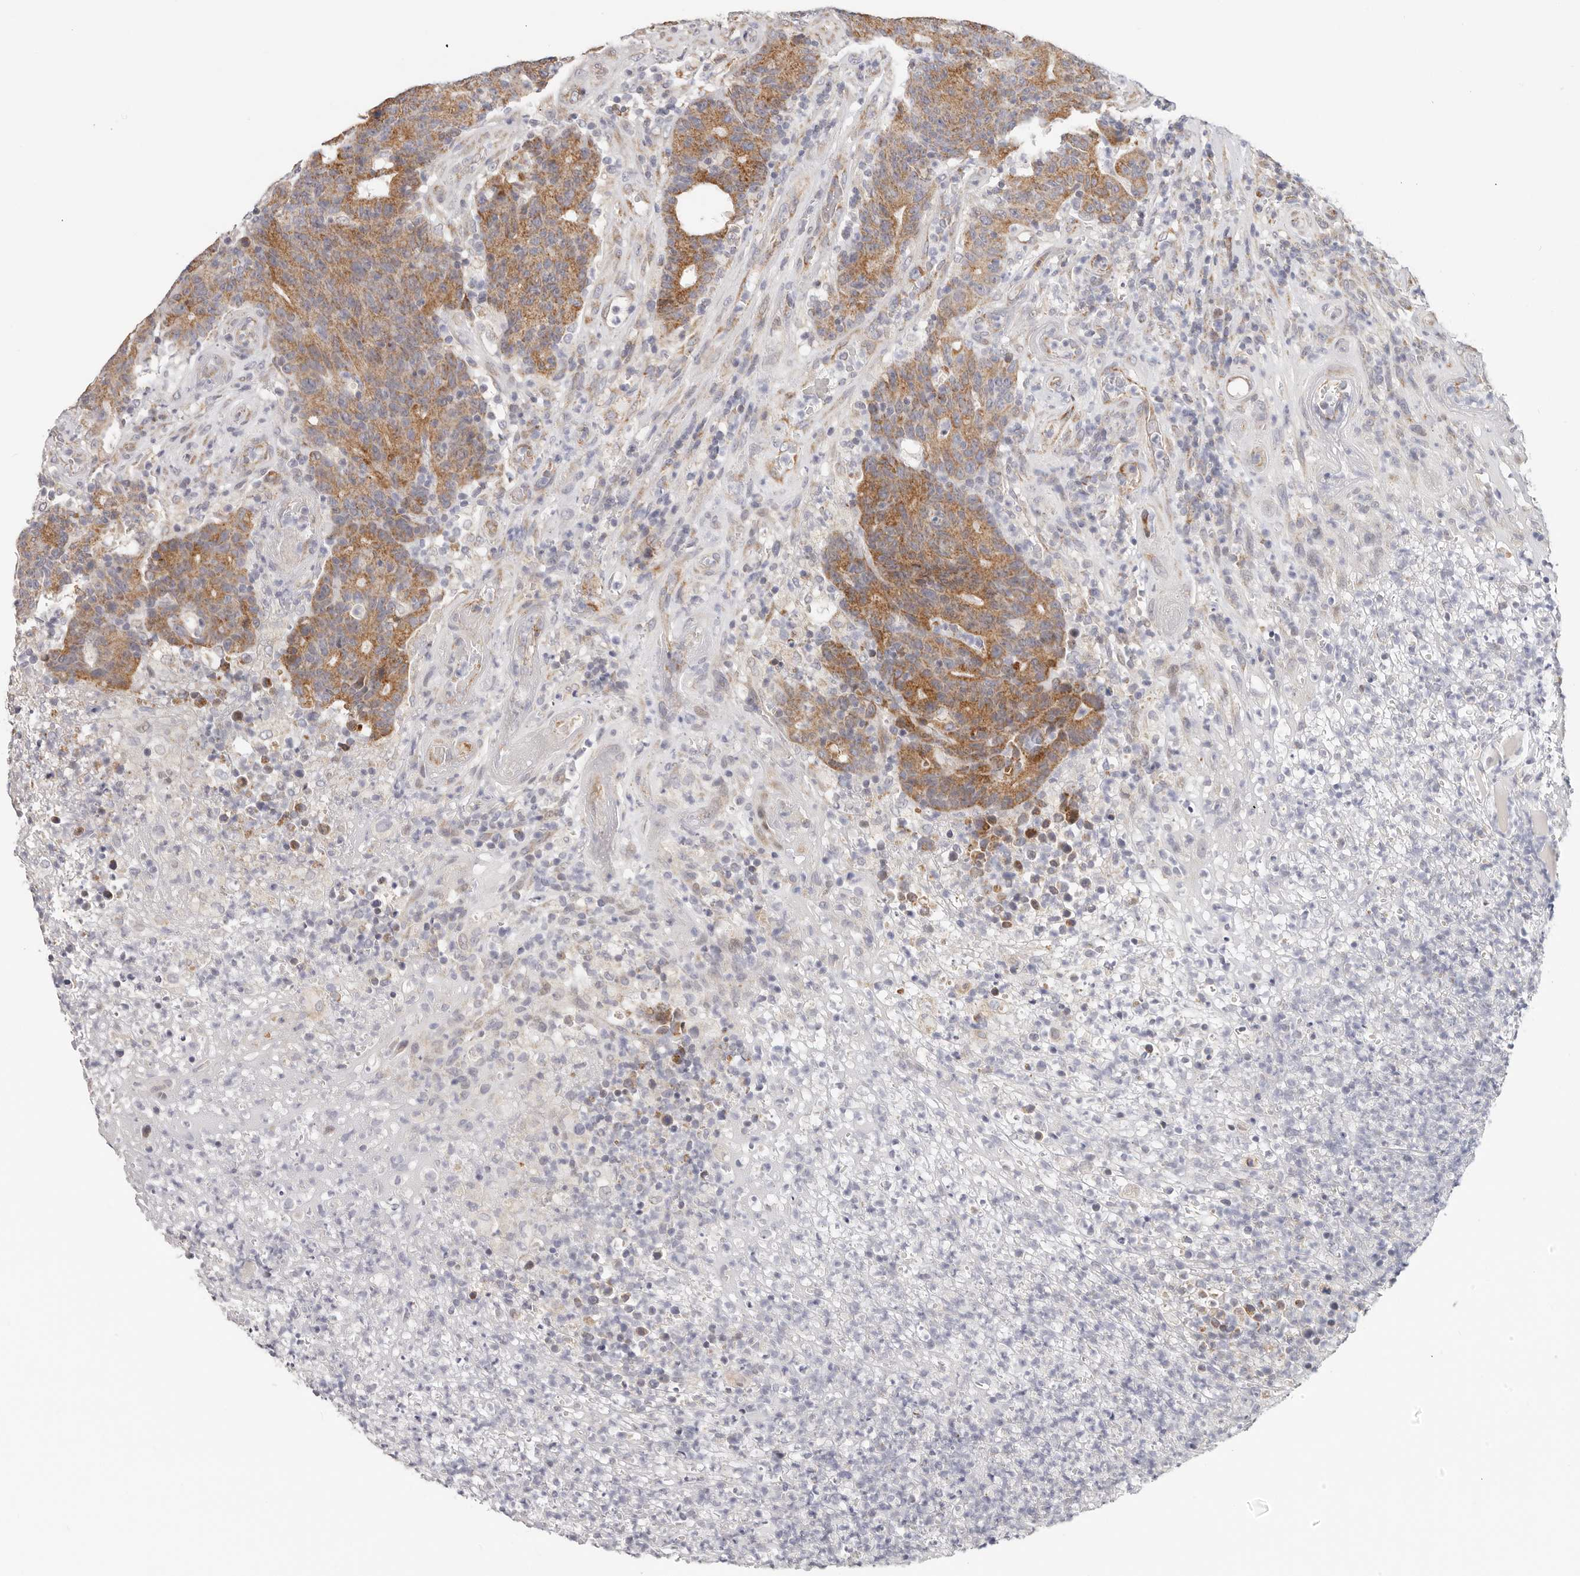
{"staining": {"intensity": "moderate", "quantity": ">75%", "location": "cytoplasmic/membranous"}, "tissue": "colorectal cancer", "cell_type": "Tumor cells", "image_type": "cancer", "snomed": [{"axis": "morphology", "description": "Normal tissue, NOS"}, {"axis": "morphology", "description": "Adenocarcinoma, NOS"}, {"axis": "topography", "description": "Colon"}], "caption": "Immunohistochemical staining of adenocarcinoma (colorectal) reveals medium levels of moderate cytoplasmic/membranous protein staining in about >75% of tumor cells.", "gene": "AFDN", "patient": {"sex": "female", "age": 75}}